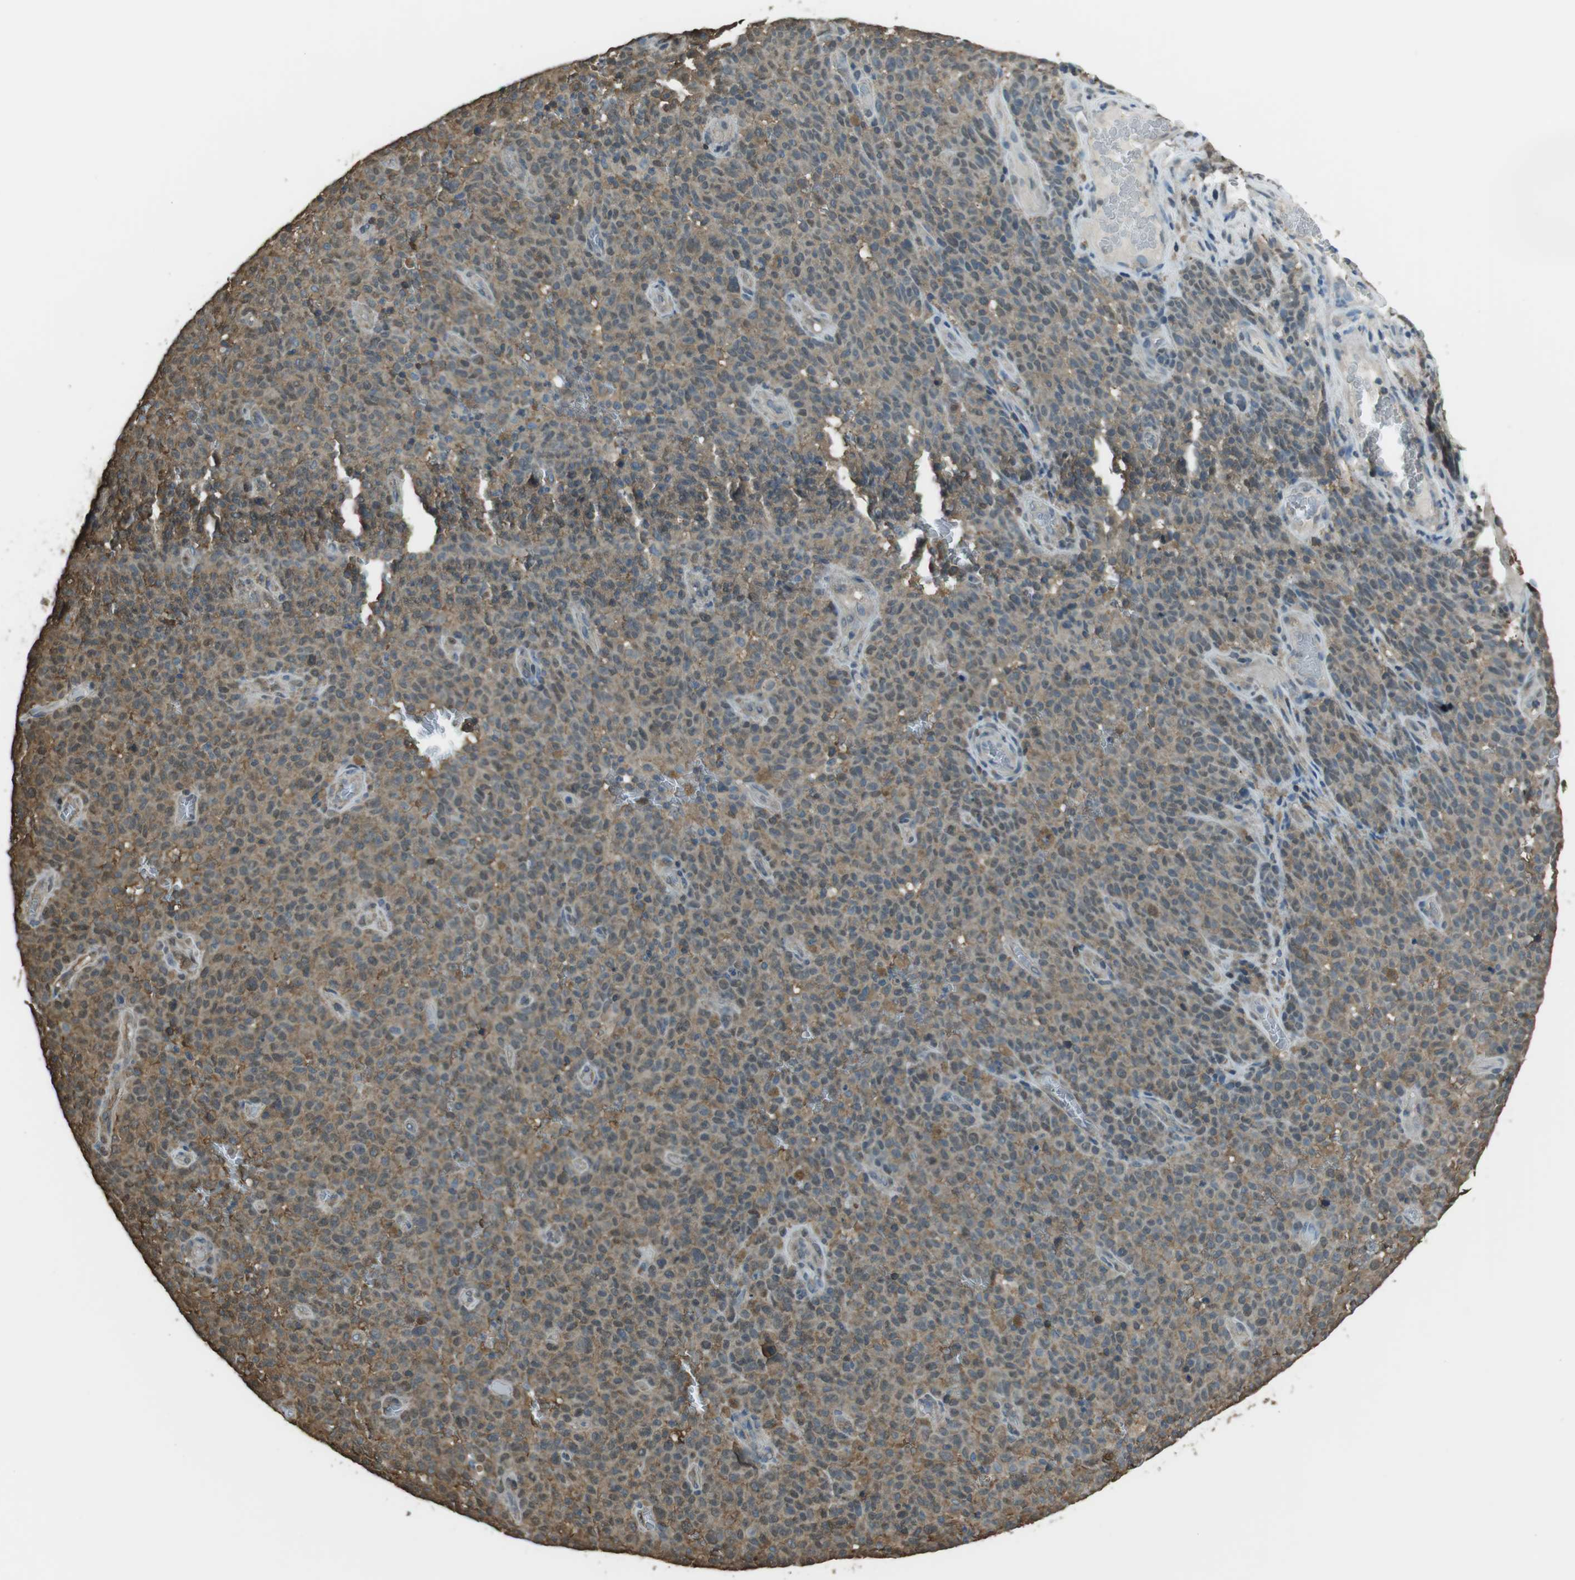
{"staining": {"intensity": "moderate", "quantity": ">75%", "location": "cytoplasmic/membranous,nuclear"}, "tissue": "melanoma", "cell_type": "Tumor cells", "image_type": "cancer", "snomed": [{"axis": "morphology", "description": "Malignant melanoma, NOS"}, {"axis": "topography", "description": "Skin"}], "caption": "Protein staining exhibits moderate cytoplasmic/membranous and nuclear expression in about >75% of tumor cells in malignant melanoma. The protein of interest is stained brown, and the nuclei are stained in blue (DAB IHC with brightfield microscopy, high magnification).", "gene": "TWSG1", "patient": {"sex": "female", "age": 82}}